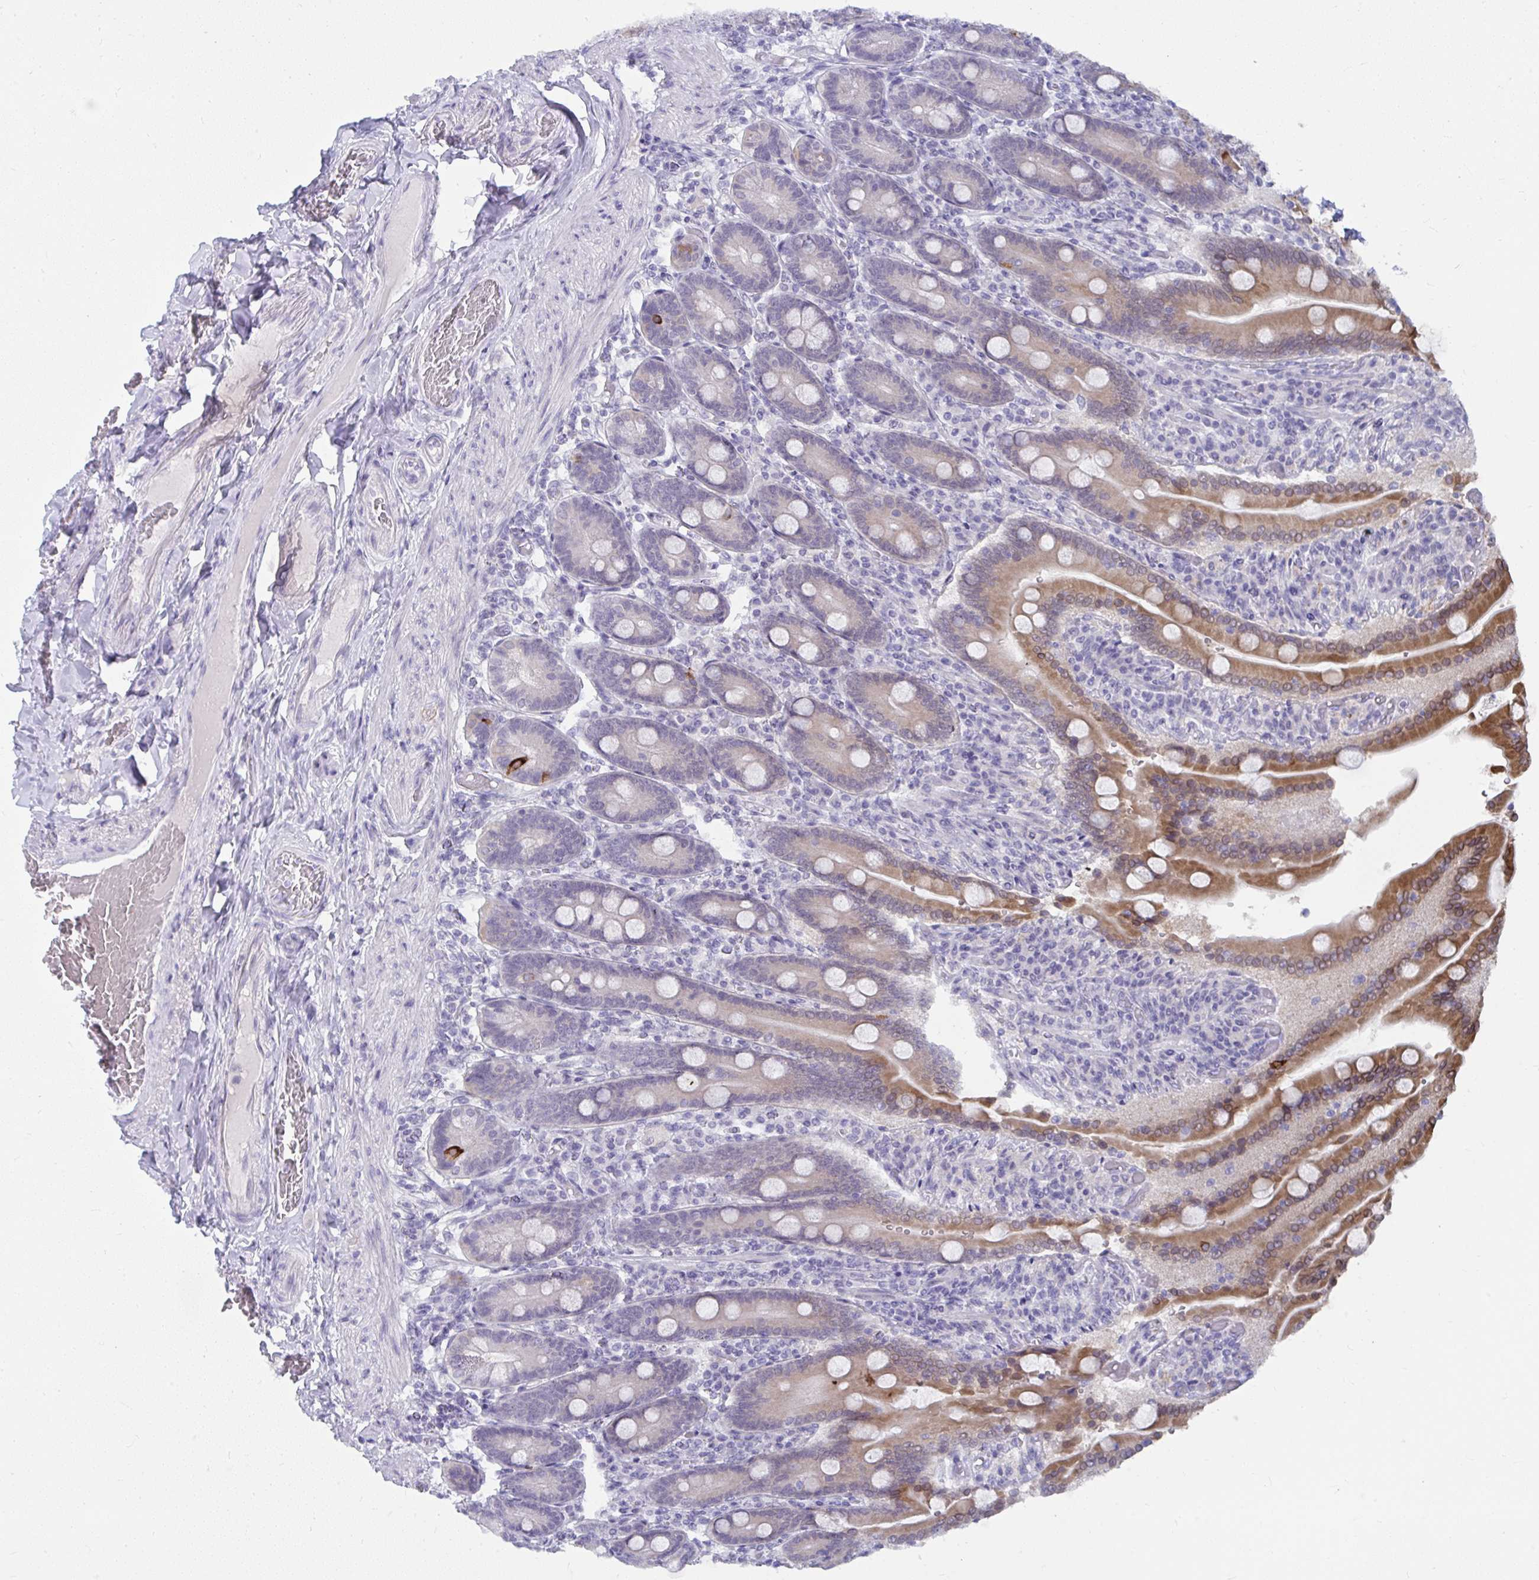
{"staining": {"intensity": "strong", "quantity": "25%-75%", "location": "cytoplasmic/membranous"}, "tissue": "duodenum", "cell_type": "Glandular cells", "image_type": "normal", "snomed": [{"axis": "morphology", "description": "Normal tissue, NOS"}, {"axis": "topography", "description": "Duodenum"}], "caption": "This photomicrograph exhibits benign duodenum stained with immunohistochemistry (IHC) to label a protein in brown. The cytoplasmic/membranous of glandular cells show strong positivity for the protein. Nuclei are counter-stained blue.", "gene": "UGT3A2", "patient": {"sex": "female", "age": 62}}